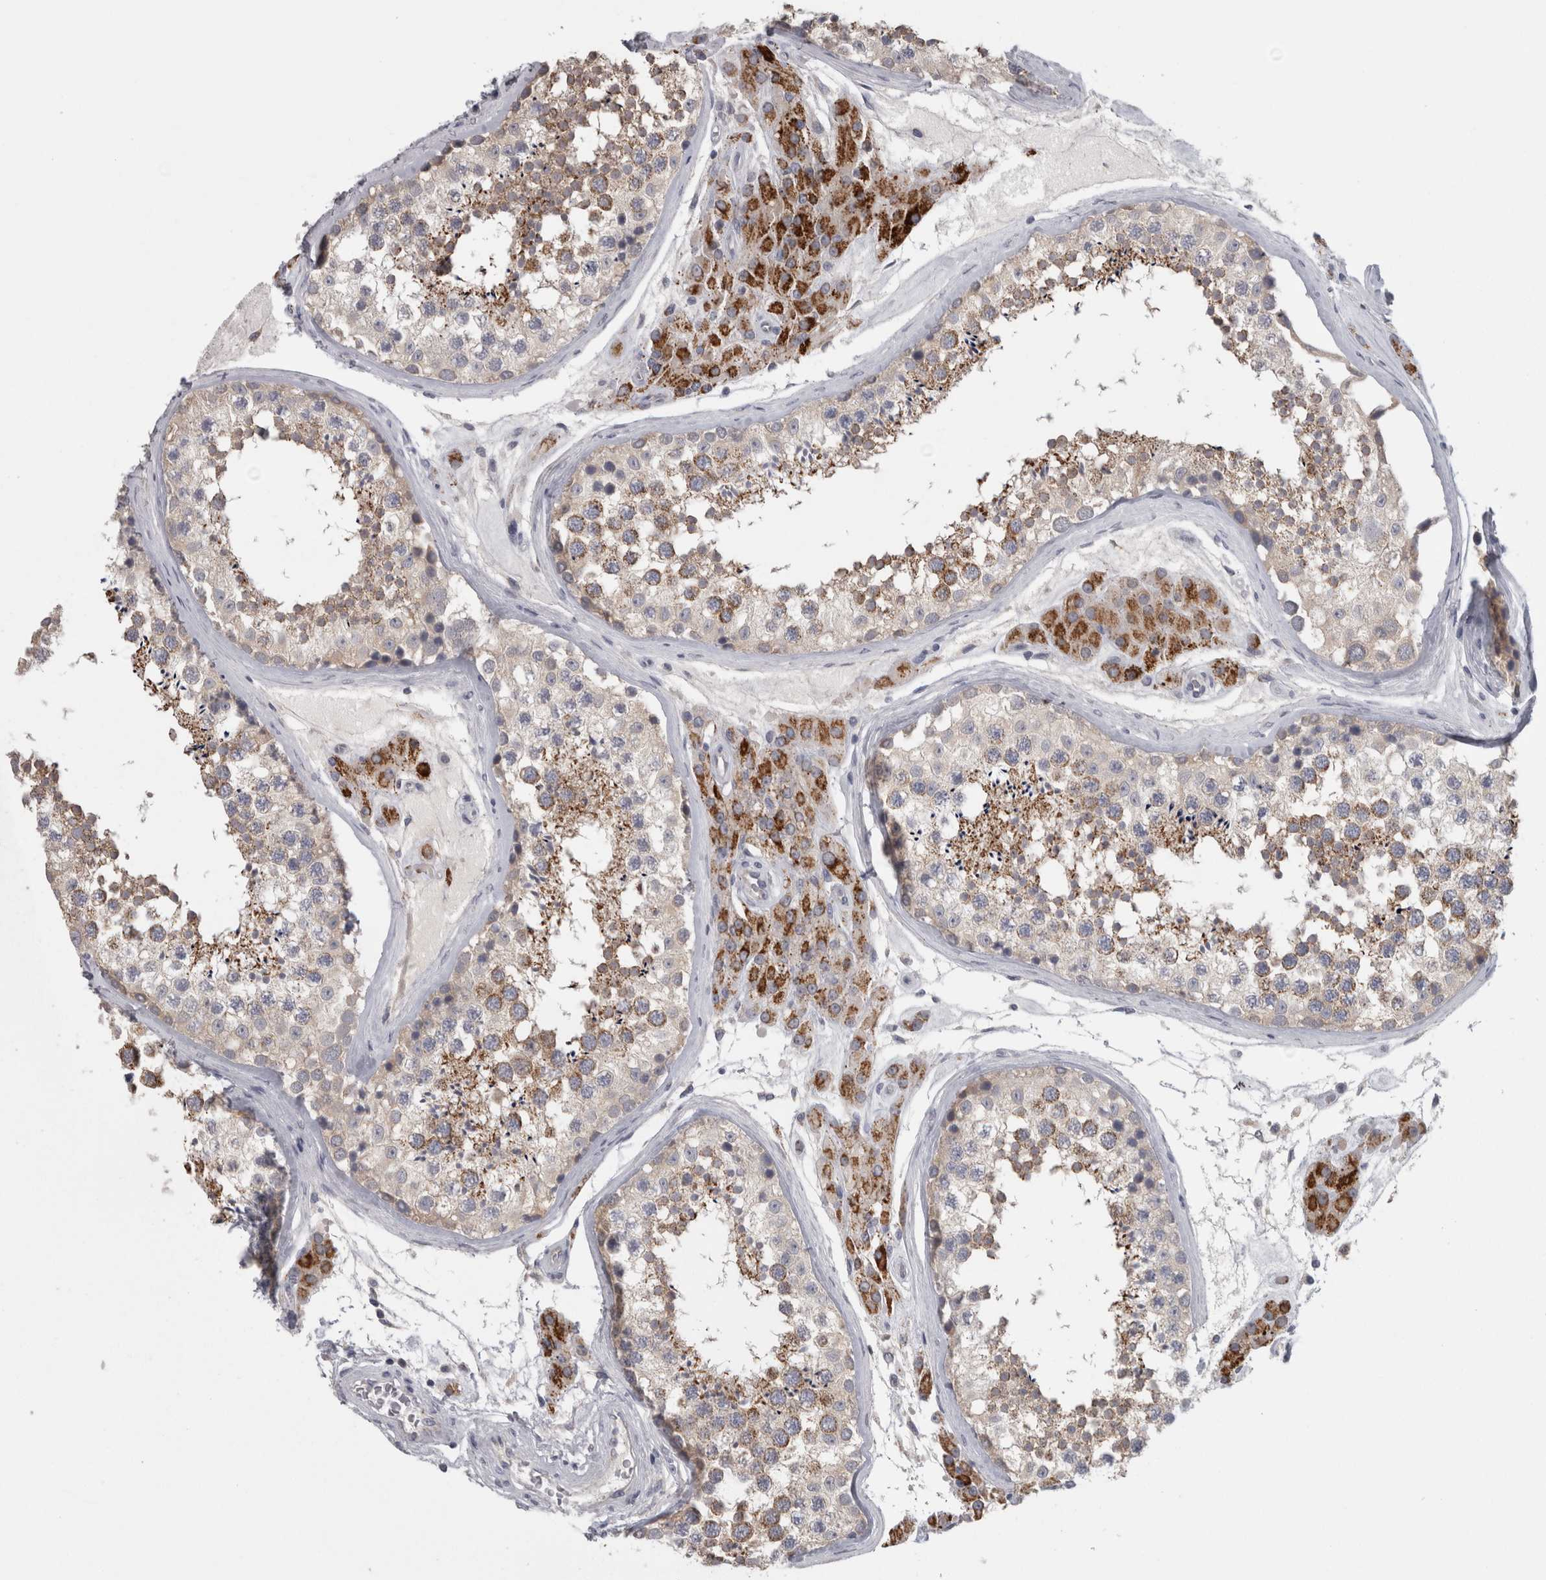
{"staining": {"intensity": "moderate", "quantity": "25%-75%", "location": "cytoplasmic/membranous"}, "tissue": "testis", "cell_type": "Cells in seminiferous ducts", "image_type": "normal", "snomed": [{"axis": "morphology", "description": "Normal tissue, NOS"}, {"axis": "topography", "description": "Testis"}], "caption": "Immunohistochemical staining of normal human testis reveals moderate cytoplasmic/membranous protein staining in approximately 25%-75% of cells in seminiferous ducts. Immunohistochemistry stains the protein of interest in brown and the nuclei are stained blue.", "gene": "TCAP", "patient": {"sex": "male", "age": 46}}